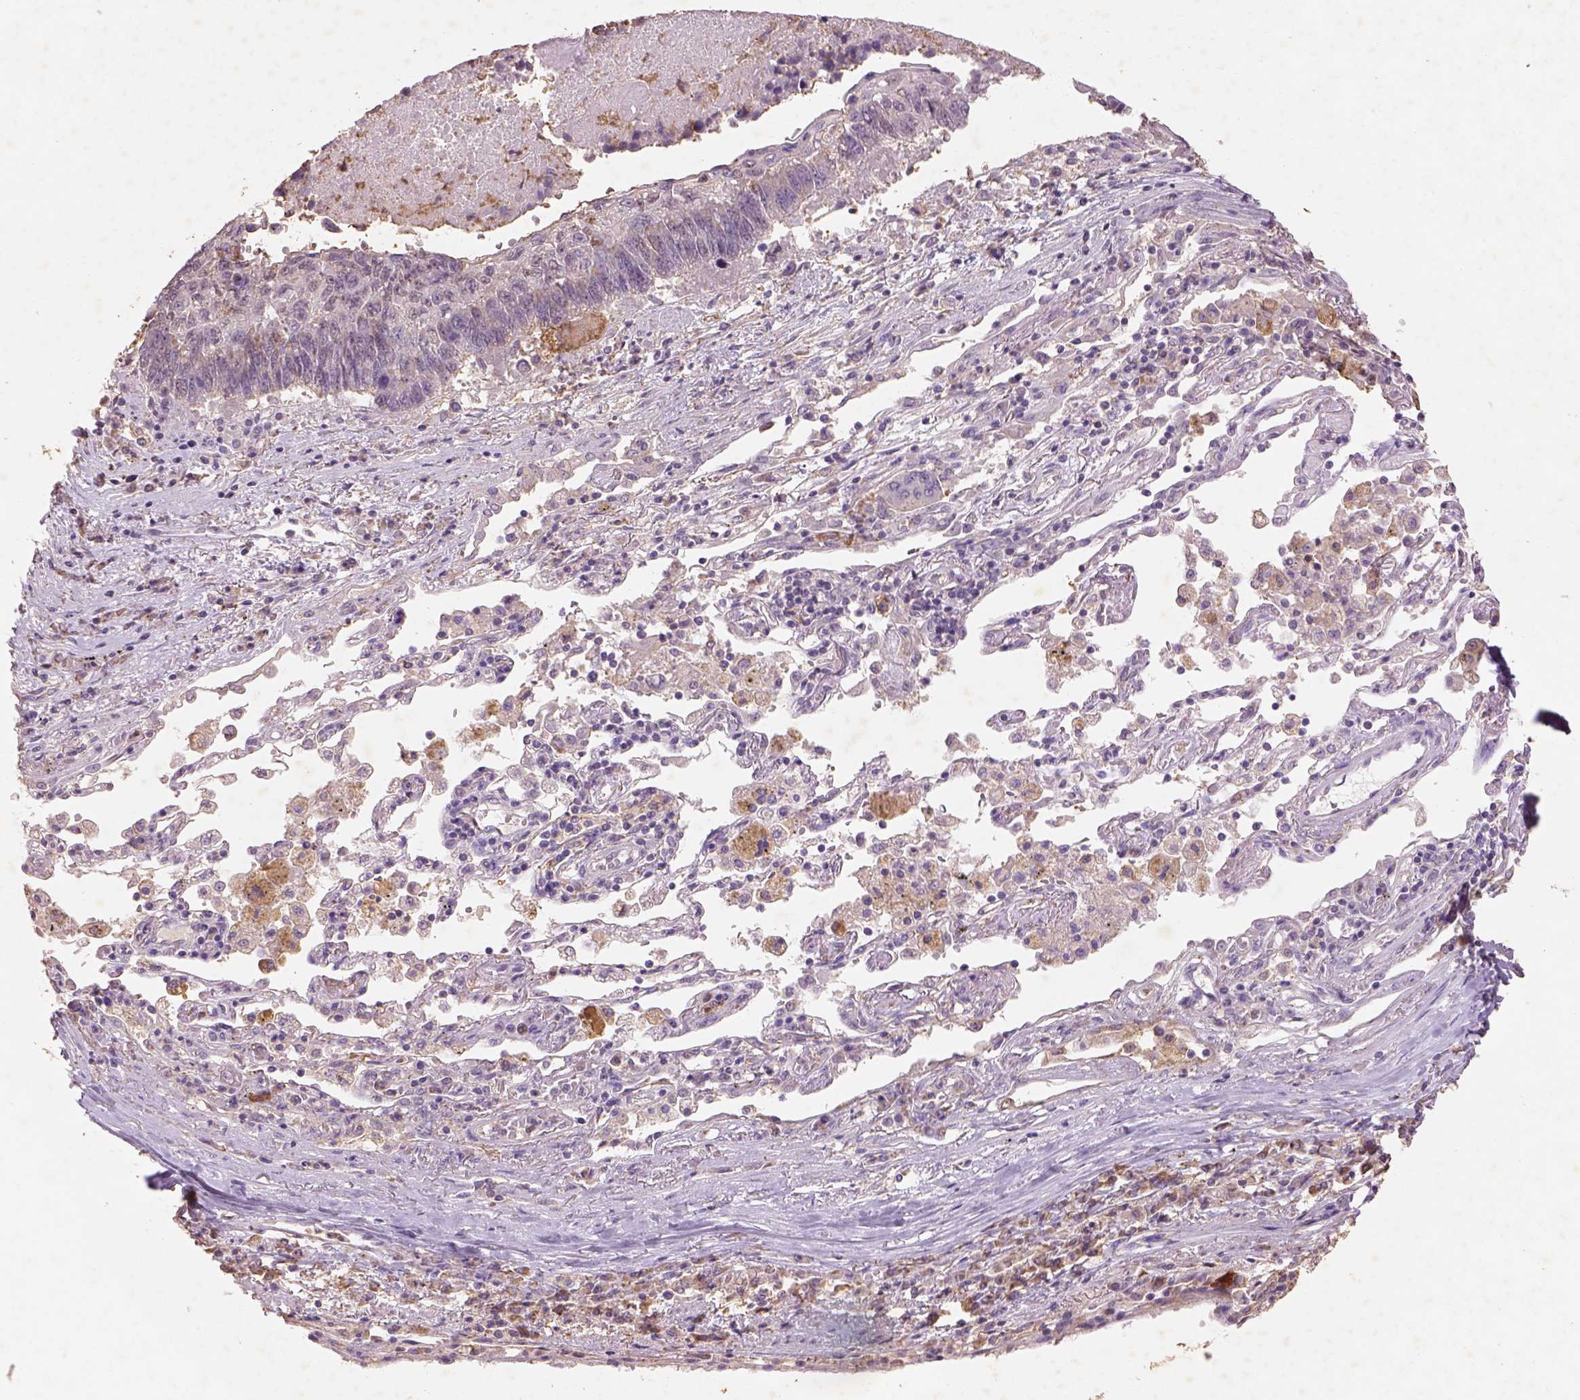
{"staining": {"intensity": "negative", "quantity": "none", "location": "none"}, "tissue": "lung cancer", "cell_type": "Tumor cells", "image_type": "cancer", "snomed": [{"axis": "morphology", "description": "Squamous cell carcinoma, NOS"}, {"axis": "topography", "description": "Lung"}], "caption": "Protein analysis of lung cancer (squamous cell carcinoma) shows no significant positivity in tumor cells. Brightfield microscopy of immunohistochemistry (IHC) stained with DAB (brown) and hematoxylin (blue), captured at high magnification.", "gene": "AP2B1", "patient": {"sex": "male", "age": 73}}